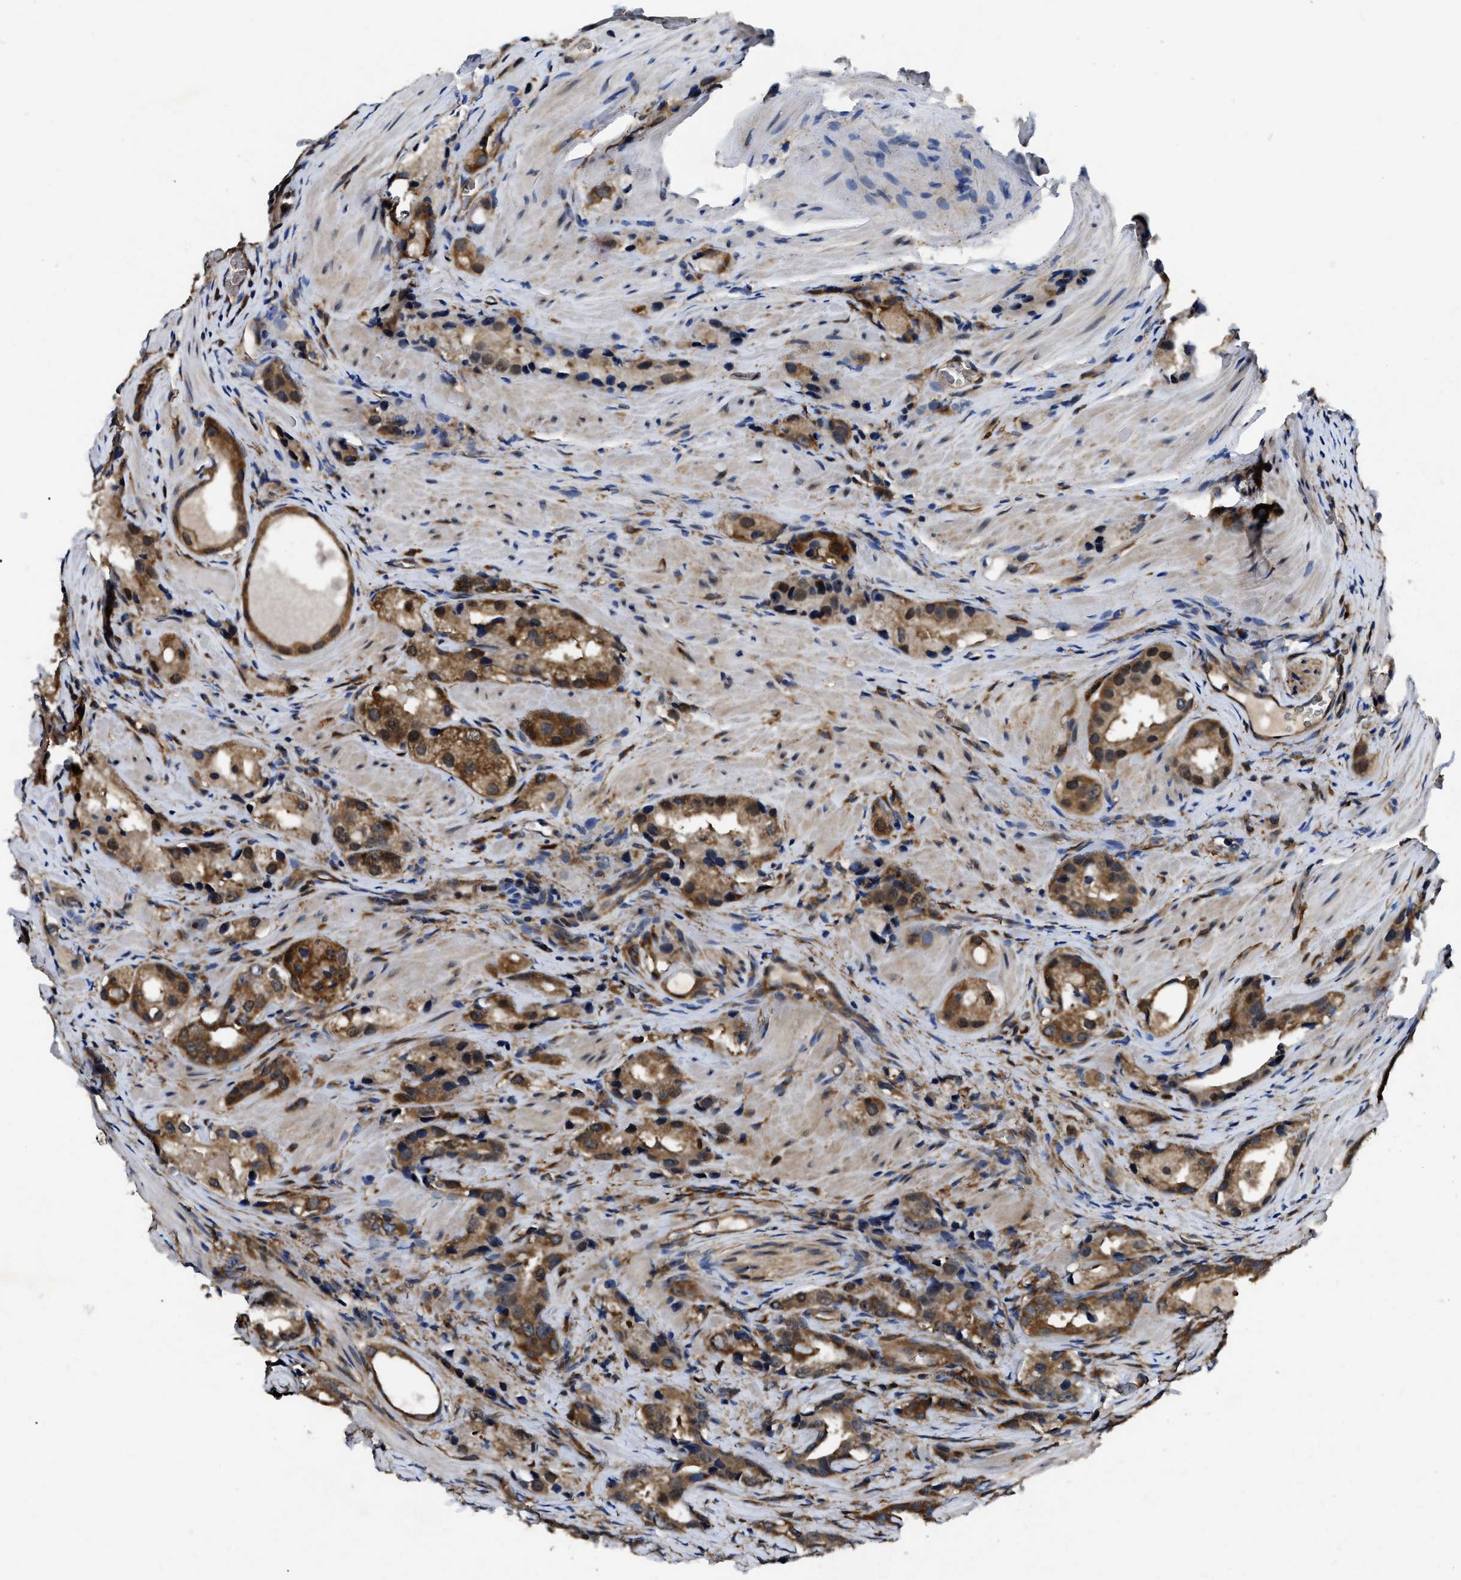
{"staining": {"intensity": "strong", "quantity": ">75%", "location": "cytoplasmic/membranous"}, "tissue": "prostate cancer", "cell_type": "Tumor cells", "image_type": "cancer", "snomed": [{"axis": "morphology", "description": "Adenocarcinoma, High grade"}, {"axis": "topography", "description": "Prostate"}], "caption": "Immunohistochemical staining of human high-grade adenocarcinoma (prostate) exhibits high levels of strong cytoplasmic/membranous positivity in approximately >75% of tumor cells.", "gene": "GET4", "patient": {"sex": "male", "age": 63}}